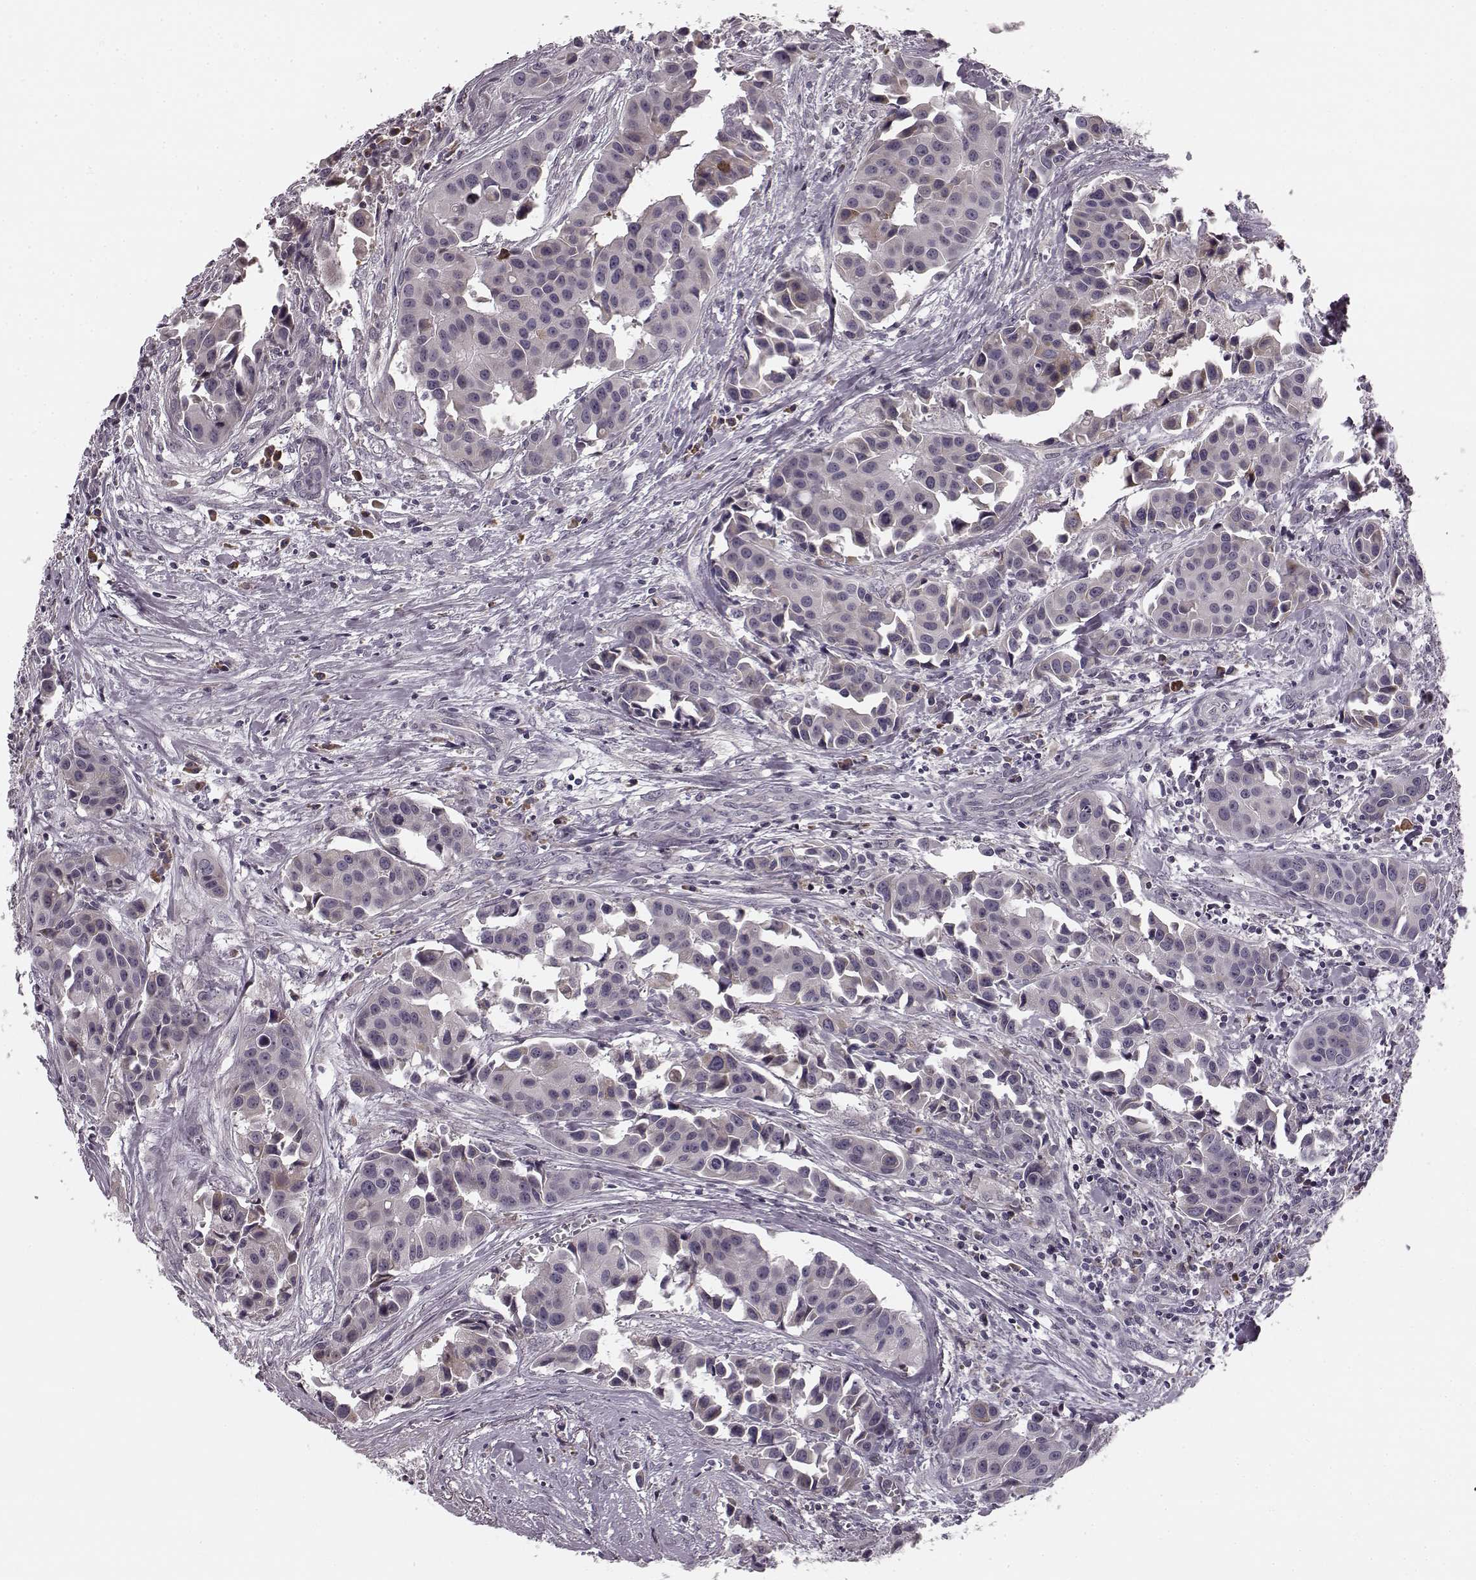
{"staining": {"intensity": "negative", "quantity": "none", "location": "none"}, "tissue": "head and neck cancer", "cell_type": "Tumor cells", "image_type": "cancer", "snomed": [{"axis": "morphology", "description": "Adenocarcinoma, NOS"}, {"axis": "topography", "description": "Head-Neck"}], "caption": "IHC photomicrograph of human head and neck cancer (adenocarcinoma) stained for a protein (brown), which demonstrates no staining in tumor cells. The staining was performed using DAB to visualize the protein expression in brown, while the nuclei were stained in blue with hematoxylin (Magnification: 20x).", "gene": "FAM234B", "patient": {"sex": "male", "age": 76}}